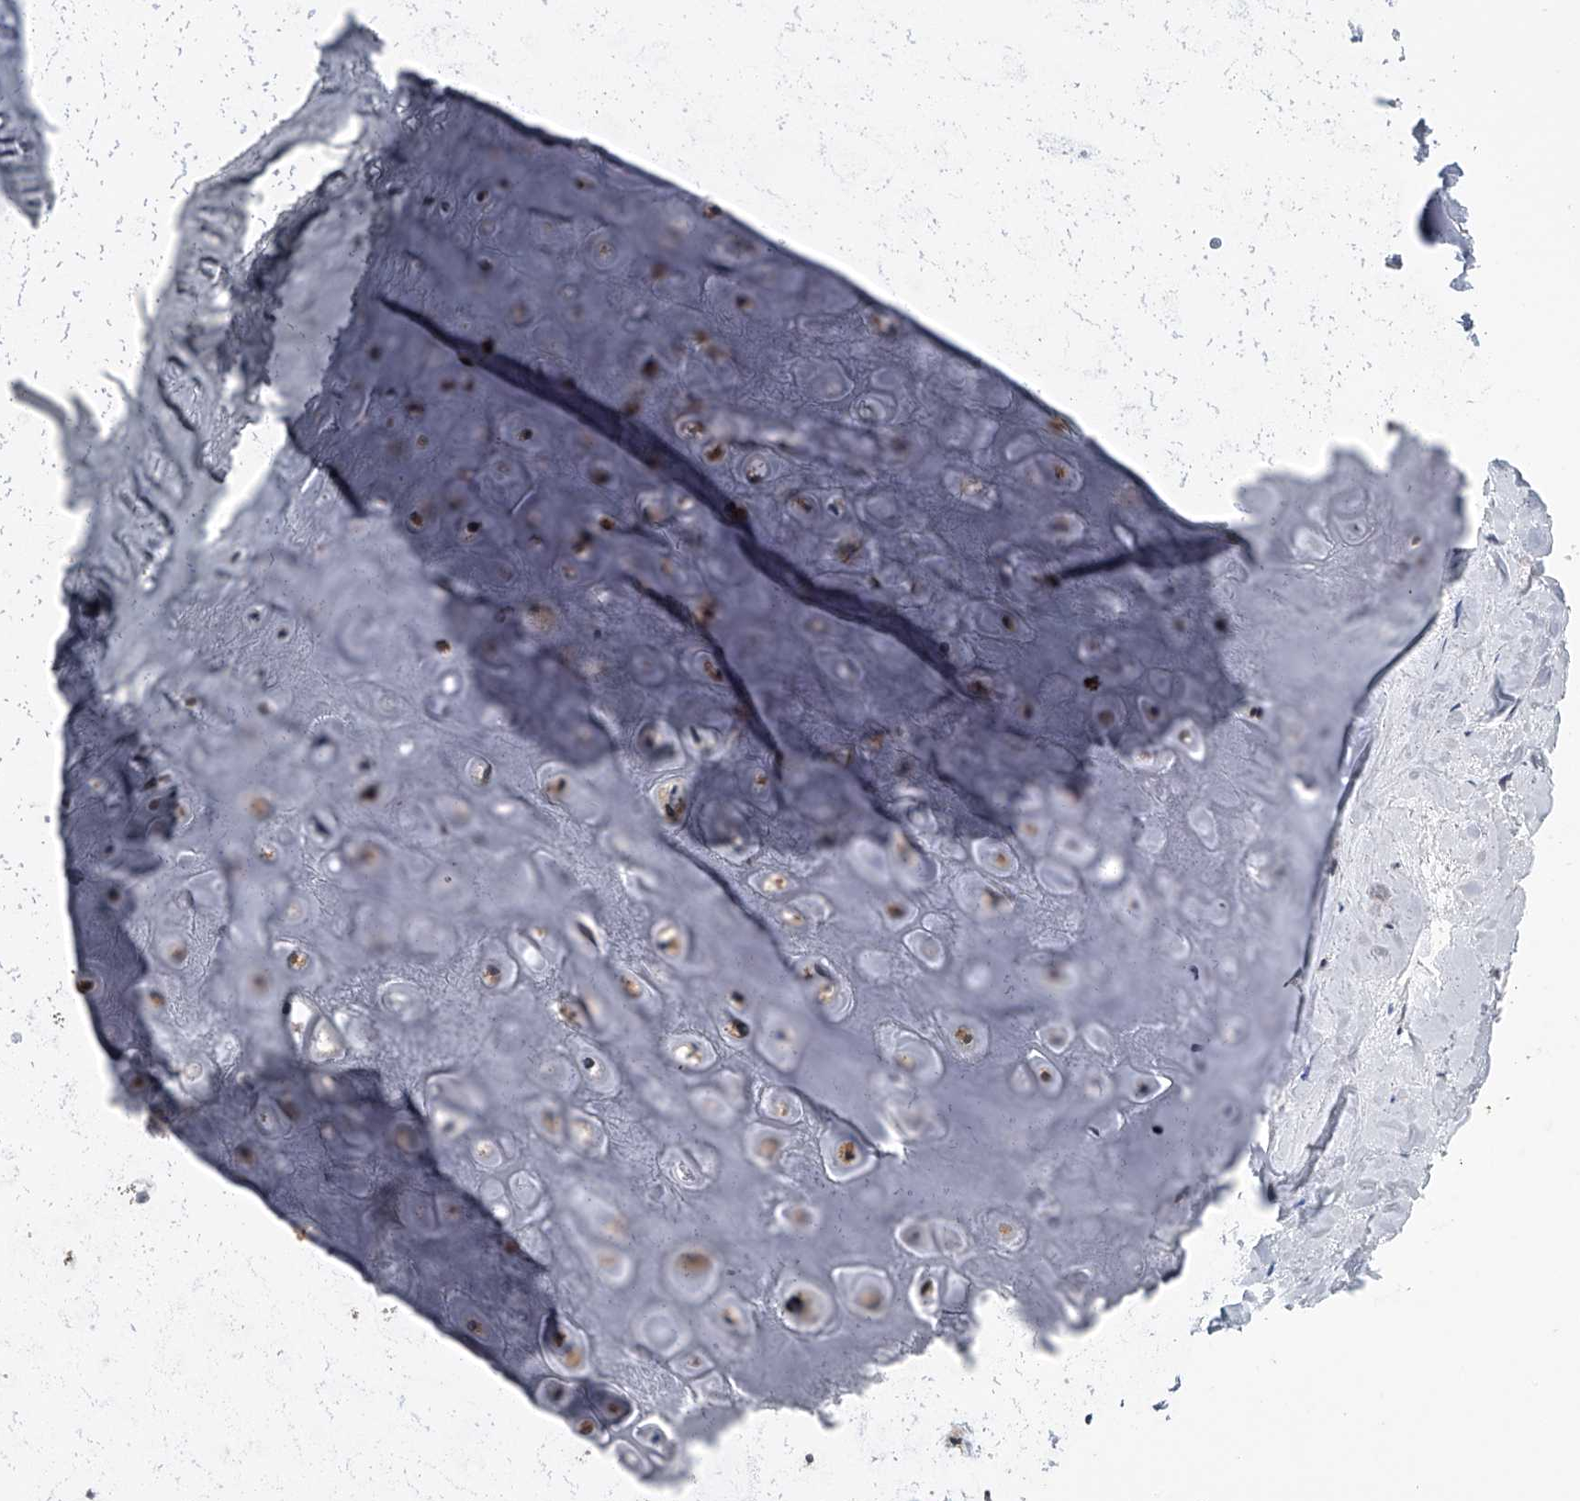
{"staining": {"intensity": "moderate", "quantity": ">75%", "location": "cytoplasmic/membranous"}, "tissue": "adipose tissue", "cell_type": "Adipocytes", "image_type": "normal", "snomed": [{"axis": "morphology", "description": "Normal tissue, NOS"}, {"axis": "morphology", "description": "Basal cell carcinoma"}, {"axis": "topography", "description": "Skin"}], "caption": "Immunohistochemical staining of benign human adipose tissue exhibits medium levels of moderate cytoplasmic/membranous expression in about >75% of adipocytes. The staining was performed using DAB (3,3'-diaminobenzidine), with brown indicating positive protein expression. Nuclei are stained blue with hematoxylin.", "gene": "PDXK", "patient": {"sex": "female", "age": 89}}